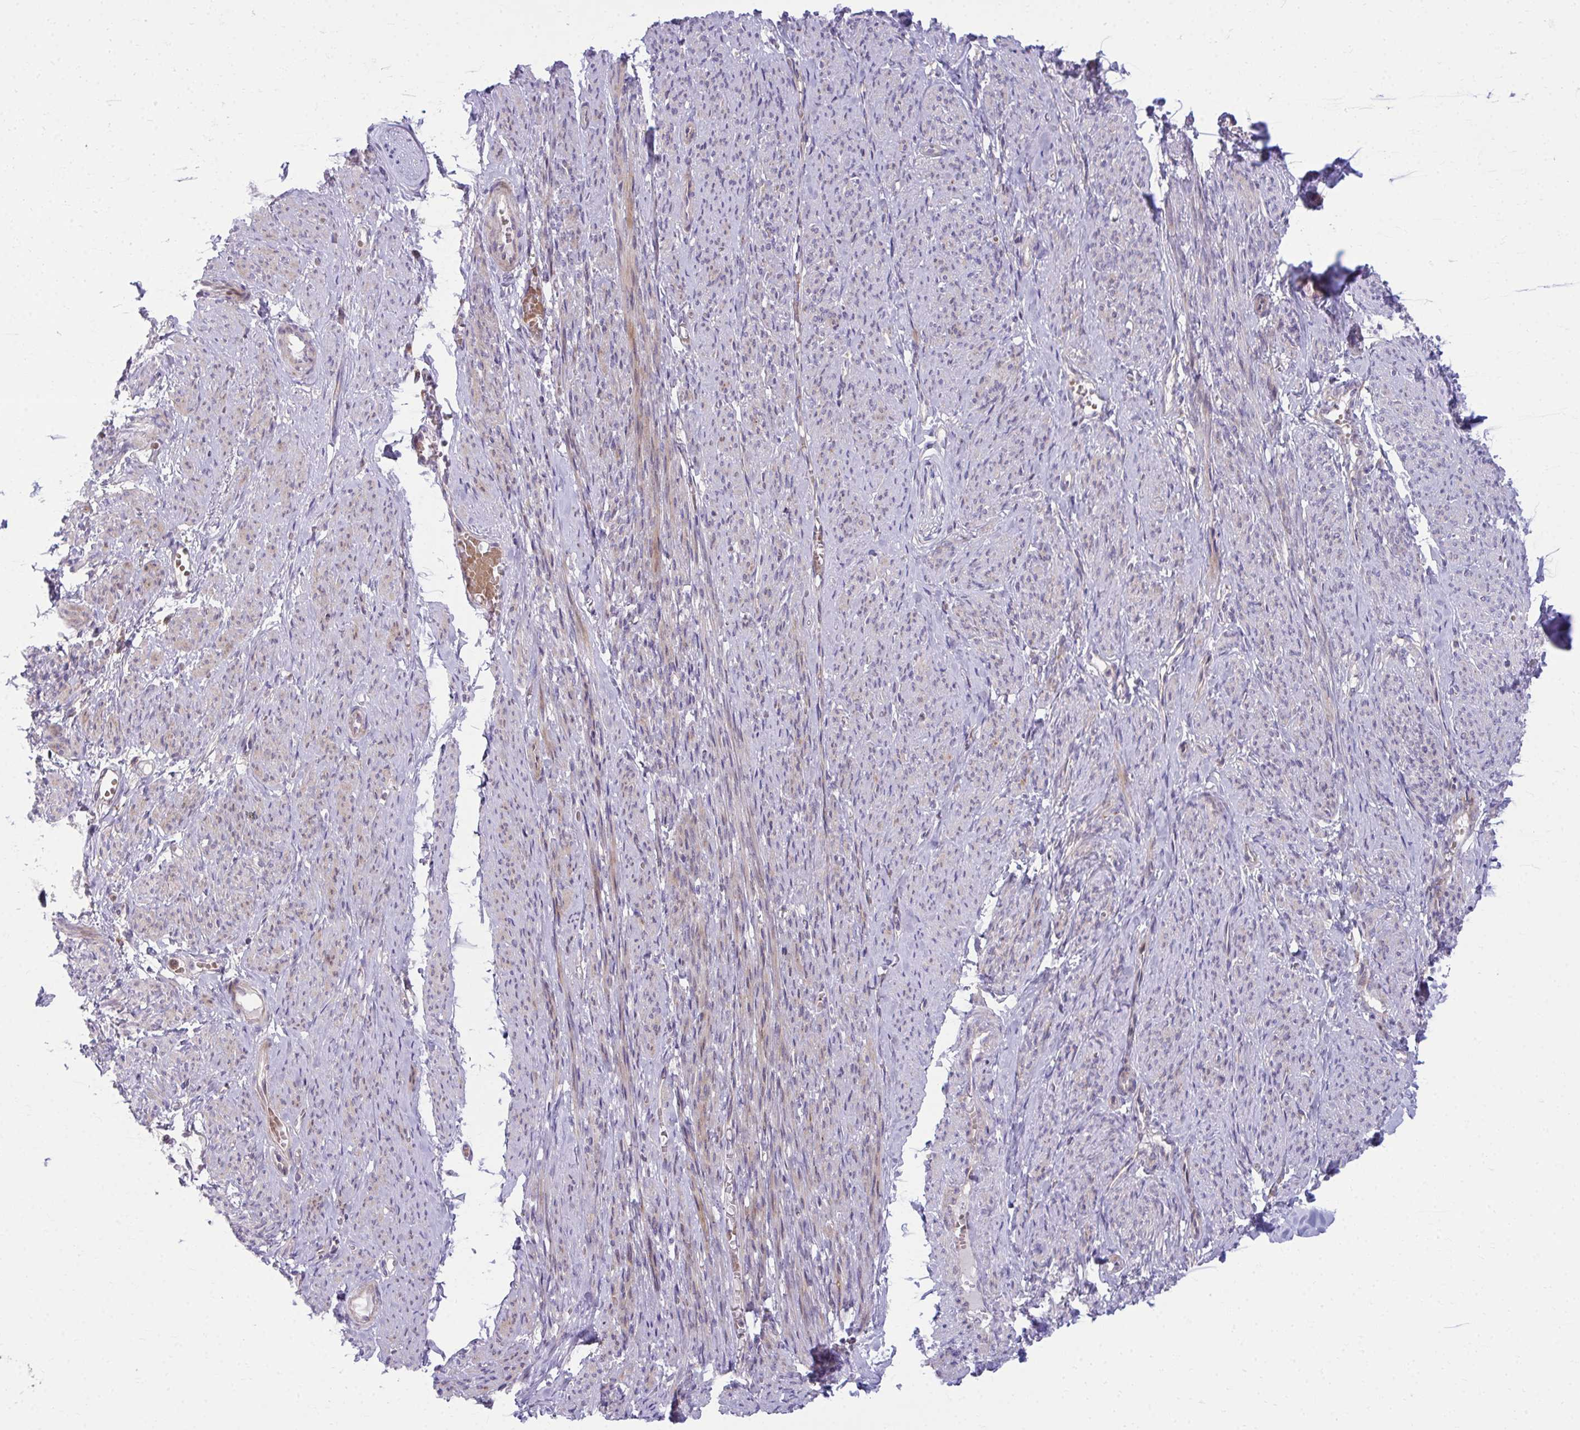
{"staining": {"intensity": "weak", "quantity": "25%-75%", "location": "cytoplasmic/membranous"}, "tissue": "smooth muscle", "cell_type": "Smooth muscle cells", "image_type": "normal", "snomed": [{"axis": "morphology", "description": "Normal tissue, NOS"}, {"axis": "topography", "description": "Smooth muscle"}], "caption": "Brown immunohistochemical staining in benign human smooth muscle displays weak cytoplasmic/membranous positivity in about 25%-75% of smooth muscle cells.", "gene": "C16orf54", "patient": {"sex": "female", "age": 65}}